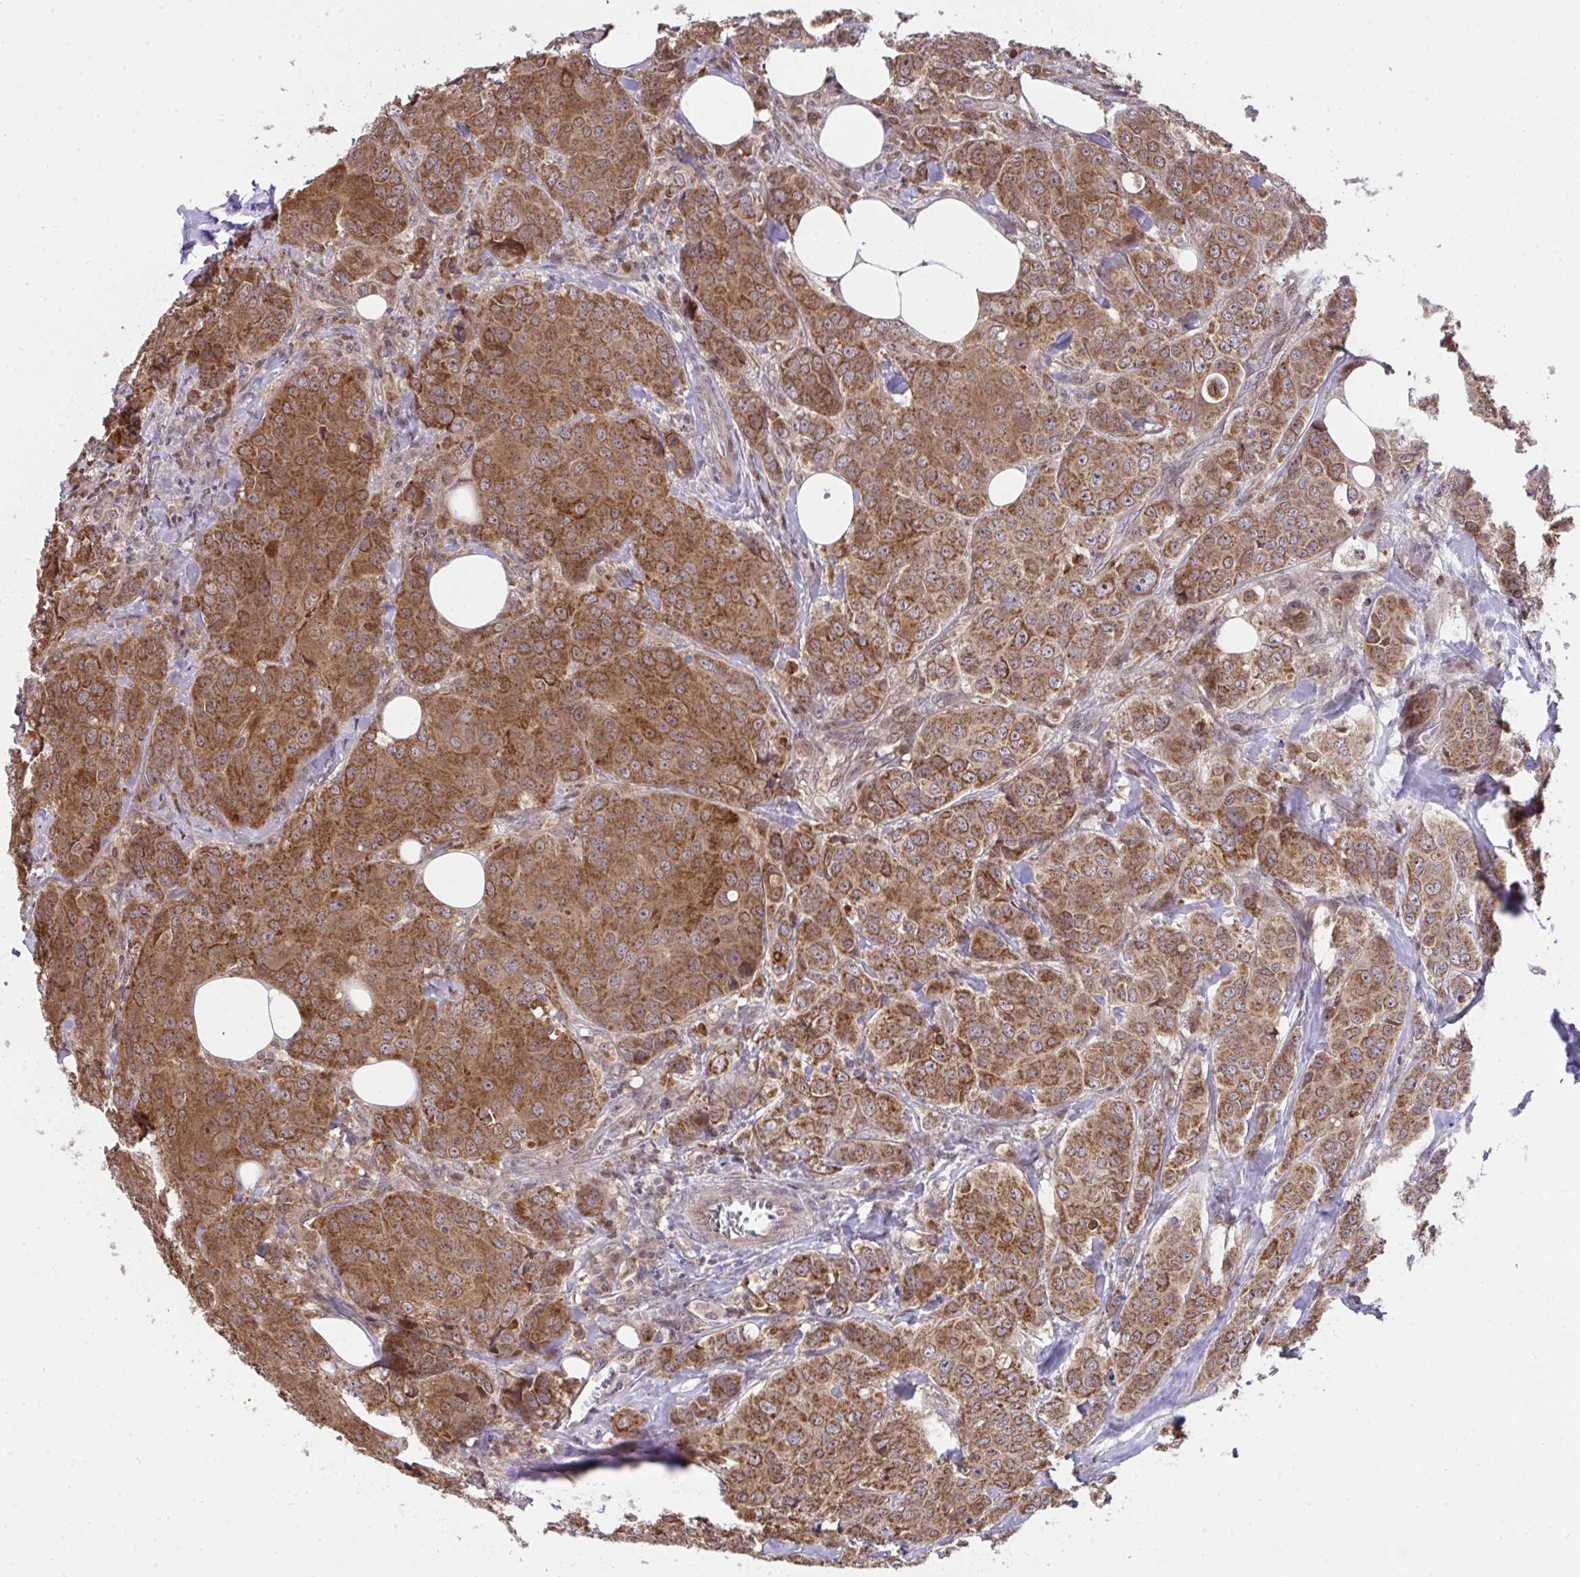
{"staining": {"intensity": "strong", "quantity": ">75%", "location": "cytoplasmic/membranous"}, "tissue": "breast cancer", "cell_type": "Tumor cells", "image_type": "cancer", "snomed": [{"axis": "morphology", "description": "Duct carcinoma"}, {"axis": "topography", "description": "Breast"}], "caption": "Strong cytoplasmic/membranous positivity for a protein is appreciated in approximately >75% of tumor cells of breast intraductal carcinoma using immunohistochemistry (IHC).", "gene": "RDH14", "patient": {"sex": "female", "age": 43}}